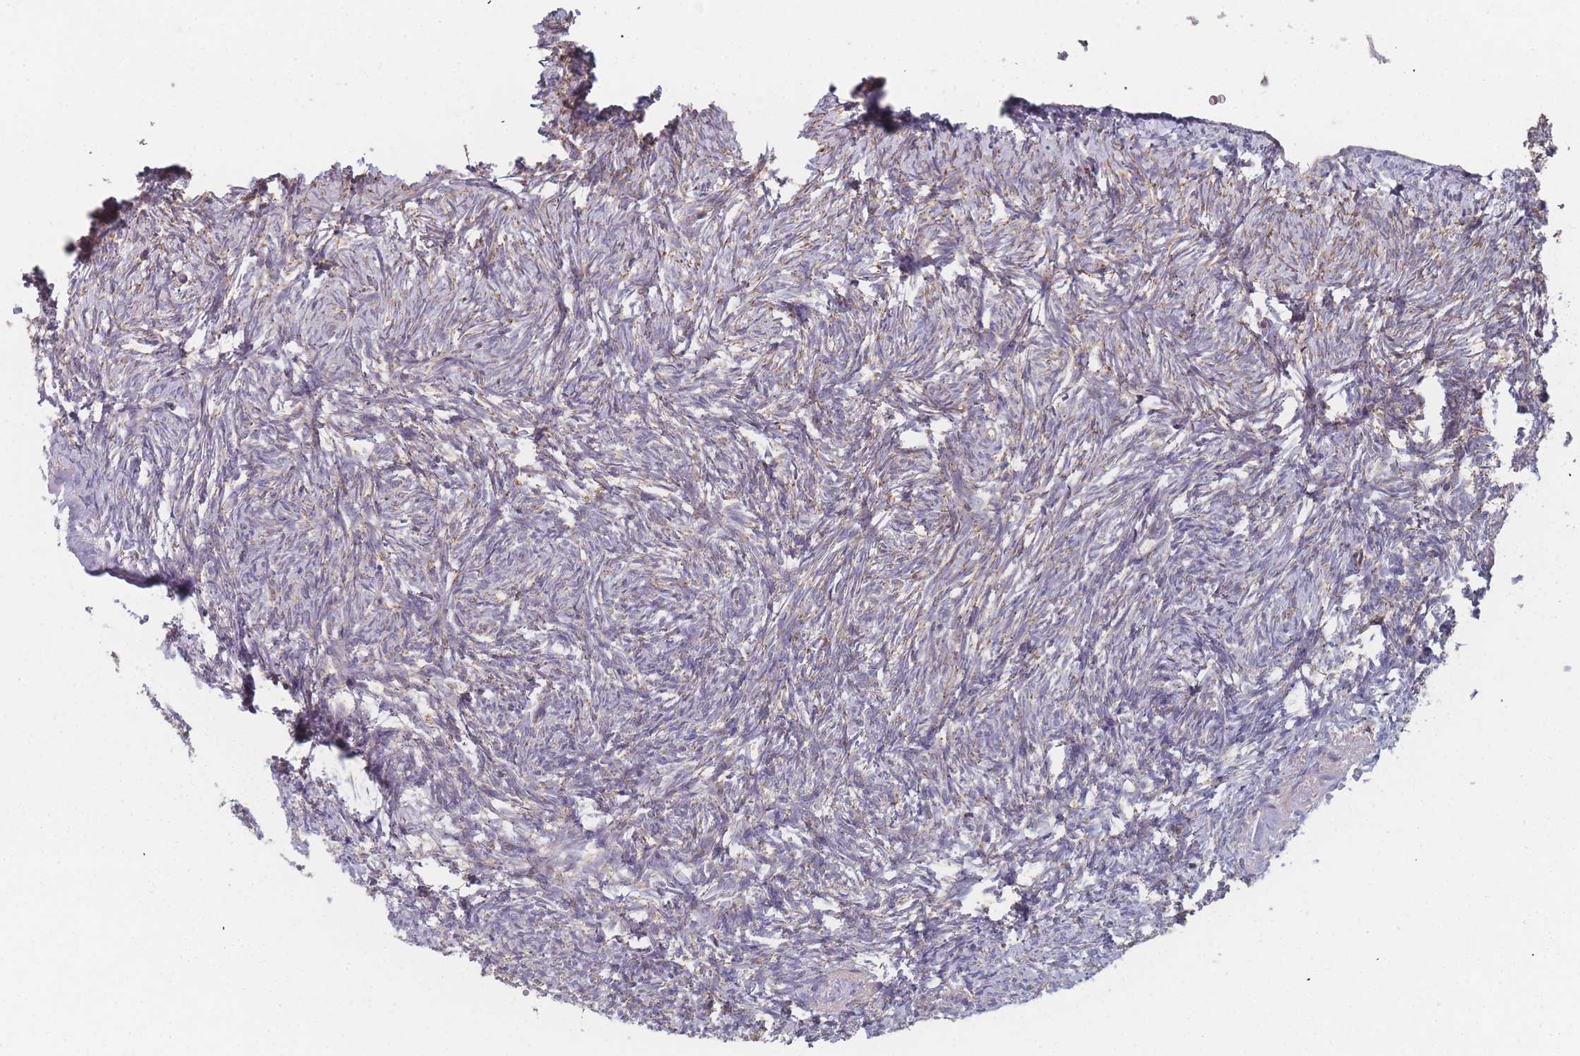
{"staining": {"intensity": "moderate", "quantity": ">75%", "location": "cytoplasmic/membranous"}, "tissue": "ovary", "cell_type": "Follicle cells", "image_type": "normal", "snomed": [{"axis": "morphology", "description": "Normal tissue, NOS"}, {"axis": "topography", "description": "Ovary"}], "caption": "Follicle cells exhibit moderate cytoplasmic/membranous positivity in about >75% of cells in normal ovary.", "gene": "PSMB3", "patient": {"sex": "female", "age": 51}}